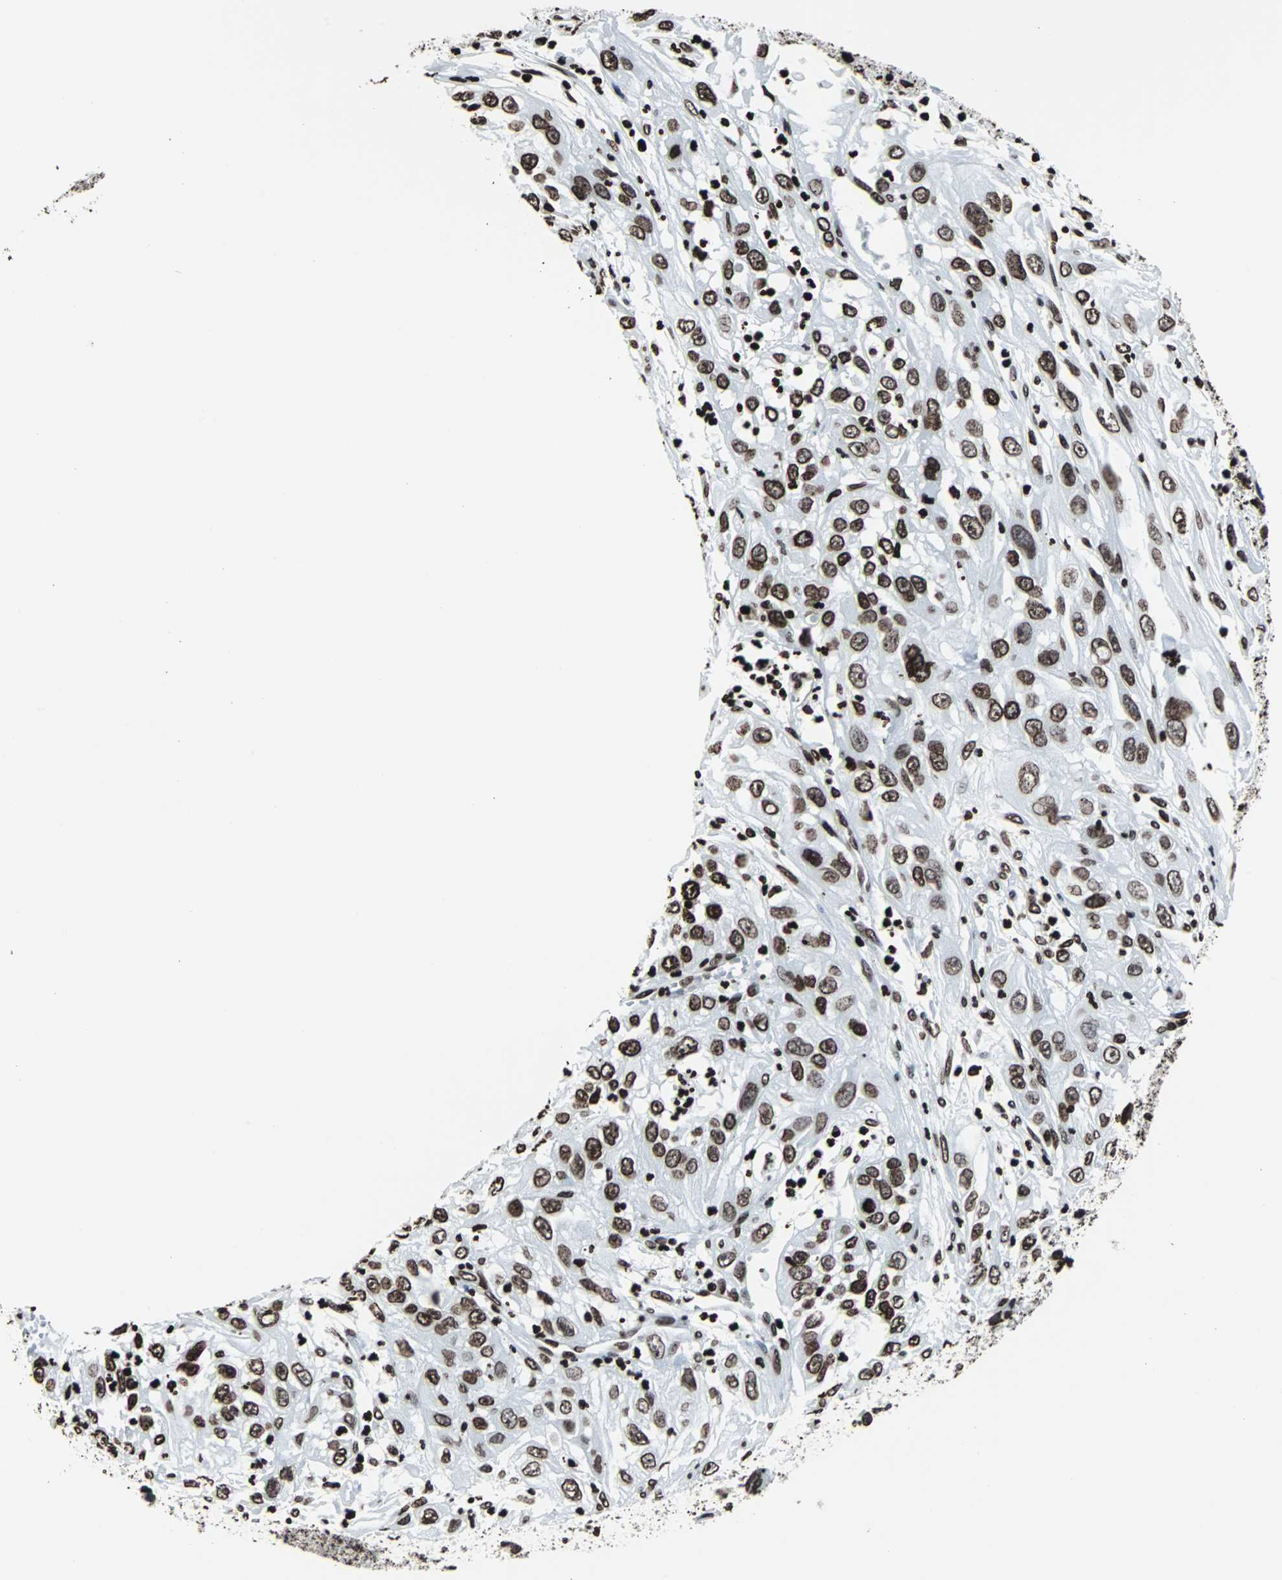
{"staining": {"intensity": "strong", "quantity": ">75%", "location": "nuclear"}, "tissue": "cervical cancer", "cell_type": "Tumor cells", "image_type": "cancer", "snomed": [{"axis": "morphology", "description": "Squamous cell carcinoma, NOS"}, {"axis": "topography", "description": "Cervix"}], "caption": "This is an image of immunohistochemistry staining of cervical cancer (squamous cell carcinoma), which shows strong positivity in the nuclear of tumor cells.", "gene": "H2BC18", "patient": {"sex": "female", "age": 32}}